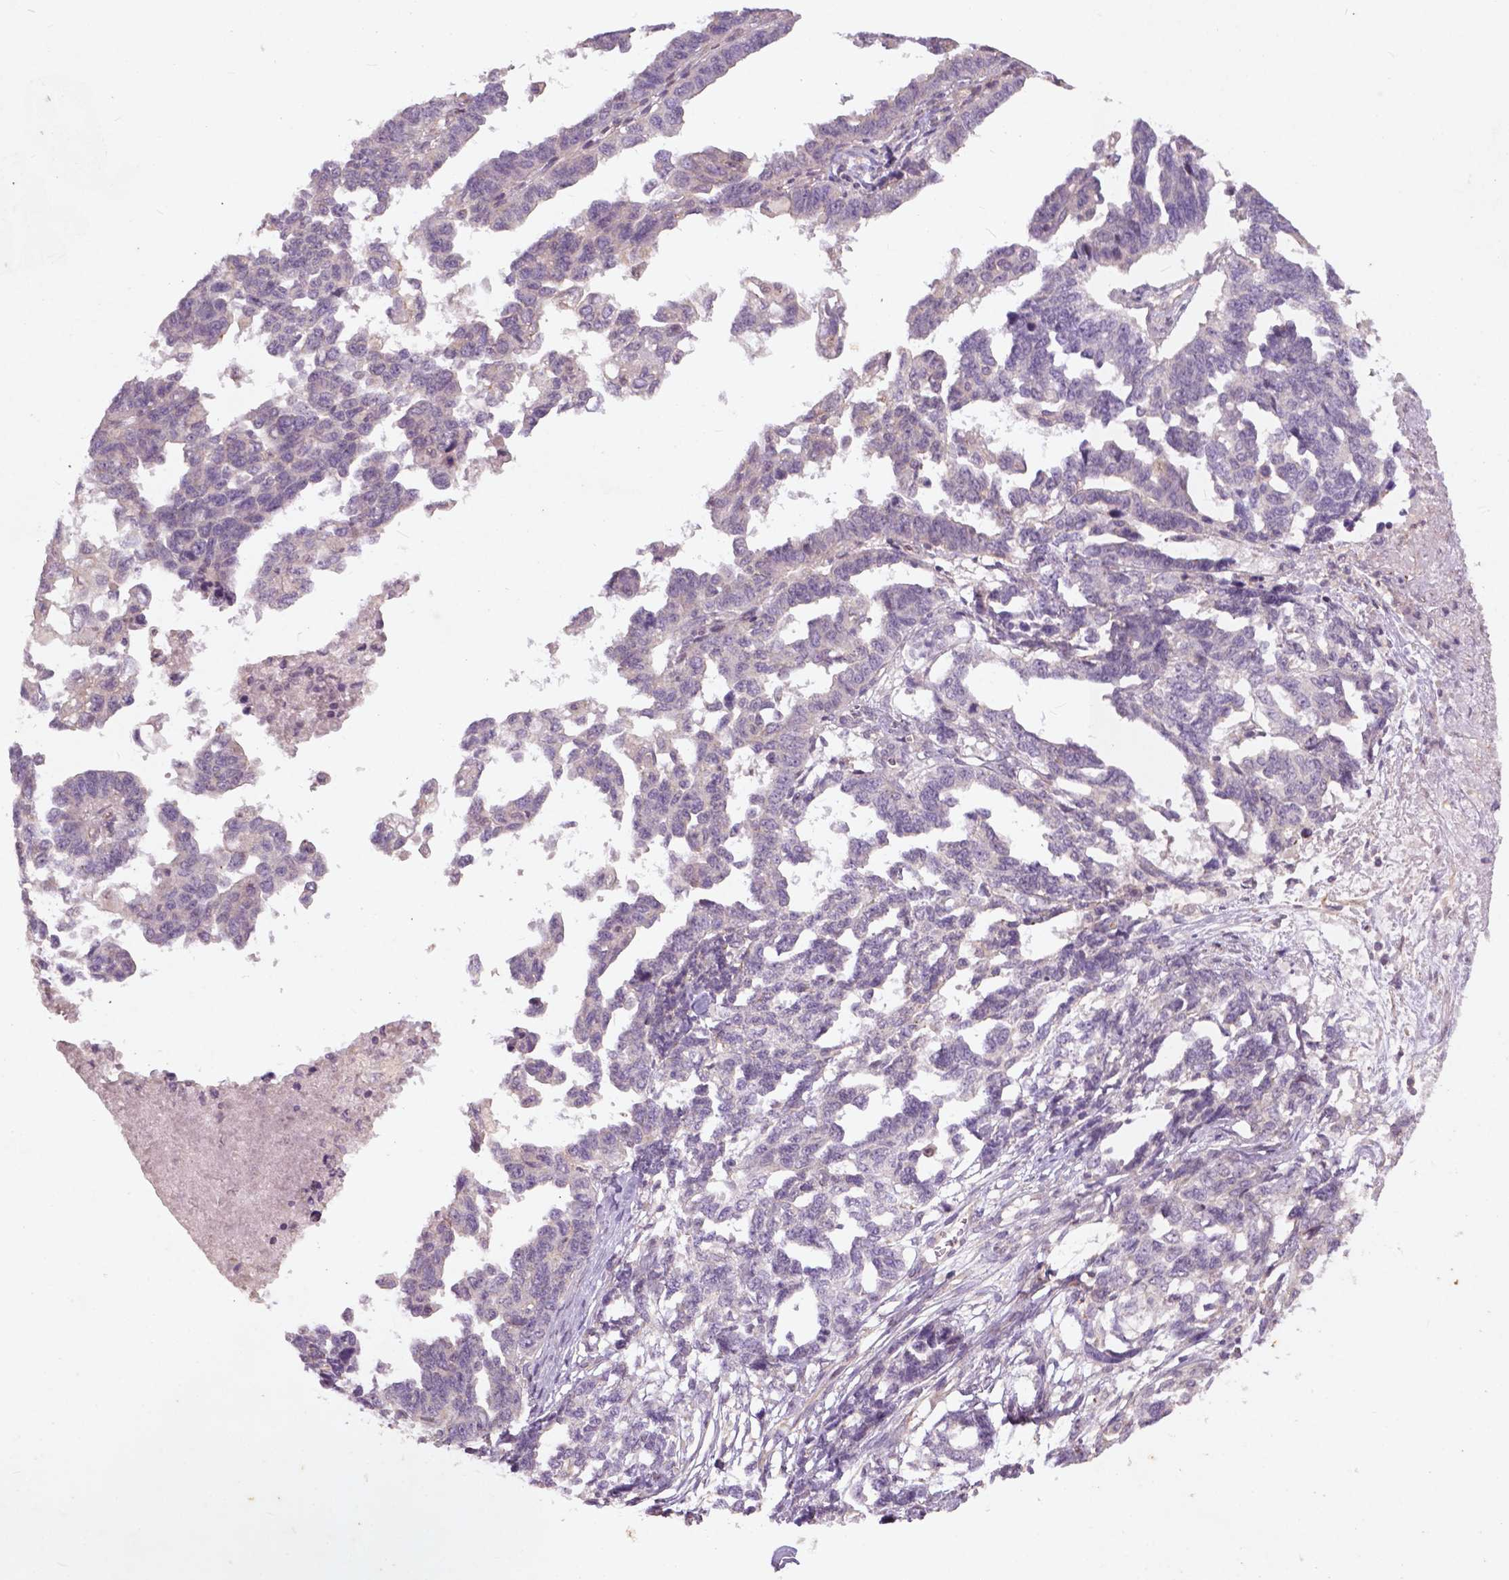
{"staining": {"intensity": "negative", "quantity": "none", "location": "none"}, "tissue": "ovarian cancer", "cell_type": "Tumor cells", "image_type": "cancer", "snomed": [{"axis": "morphology", "description": "Cystadenocarcinoma, serous, NOS"}, {"axis": "topography", "description": "Ovary"}], "caption": "Tumor cells show no significant staining in ovarian cancer (serous cystadenocarcinoma). The staining is performed using DAB (3,3'-diaminobenzidine) brown chromogen with nuclei counter-stained in using hematoxylin.", "gene": "RFPL4B", "patient": {"sex": "female", "age": 69}}